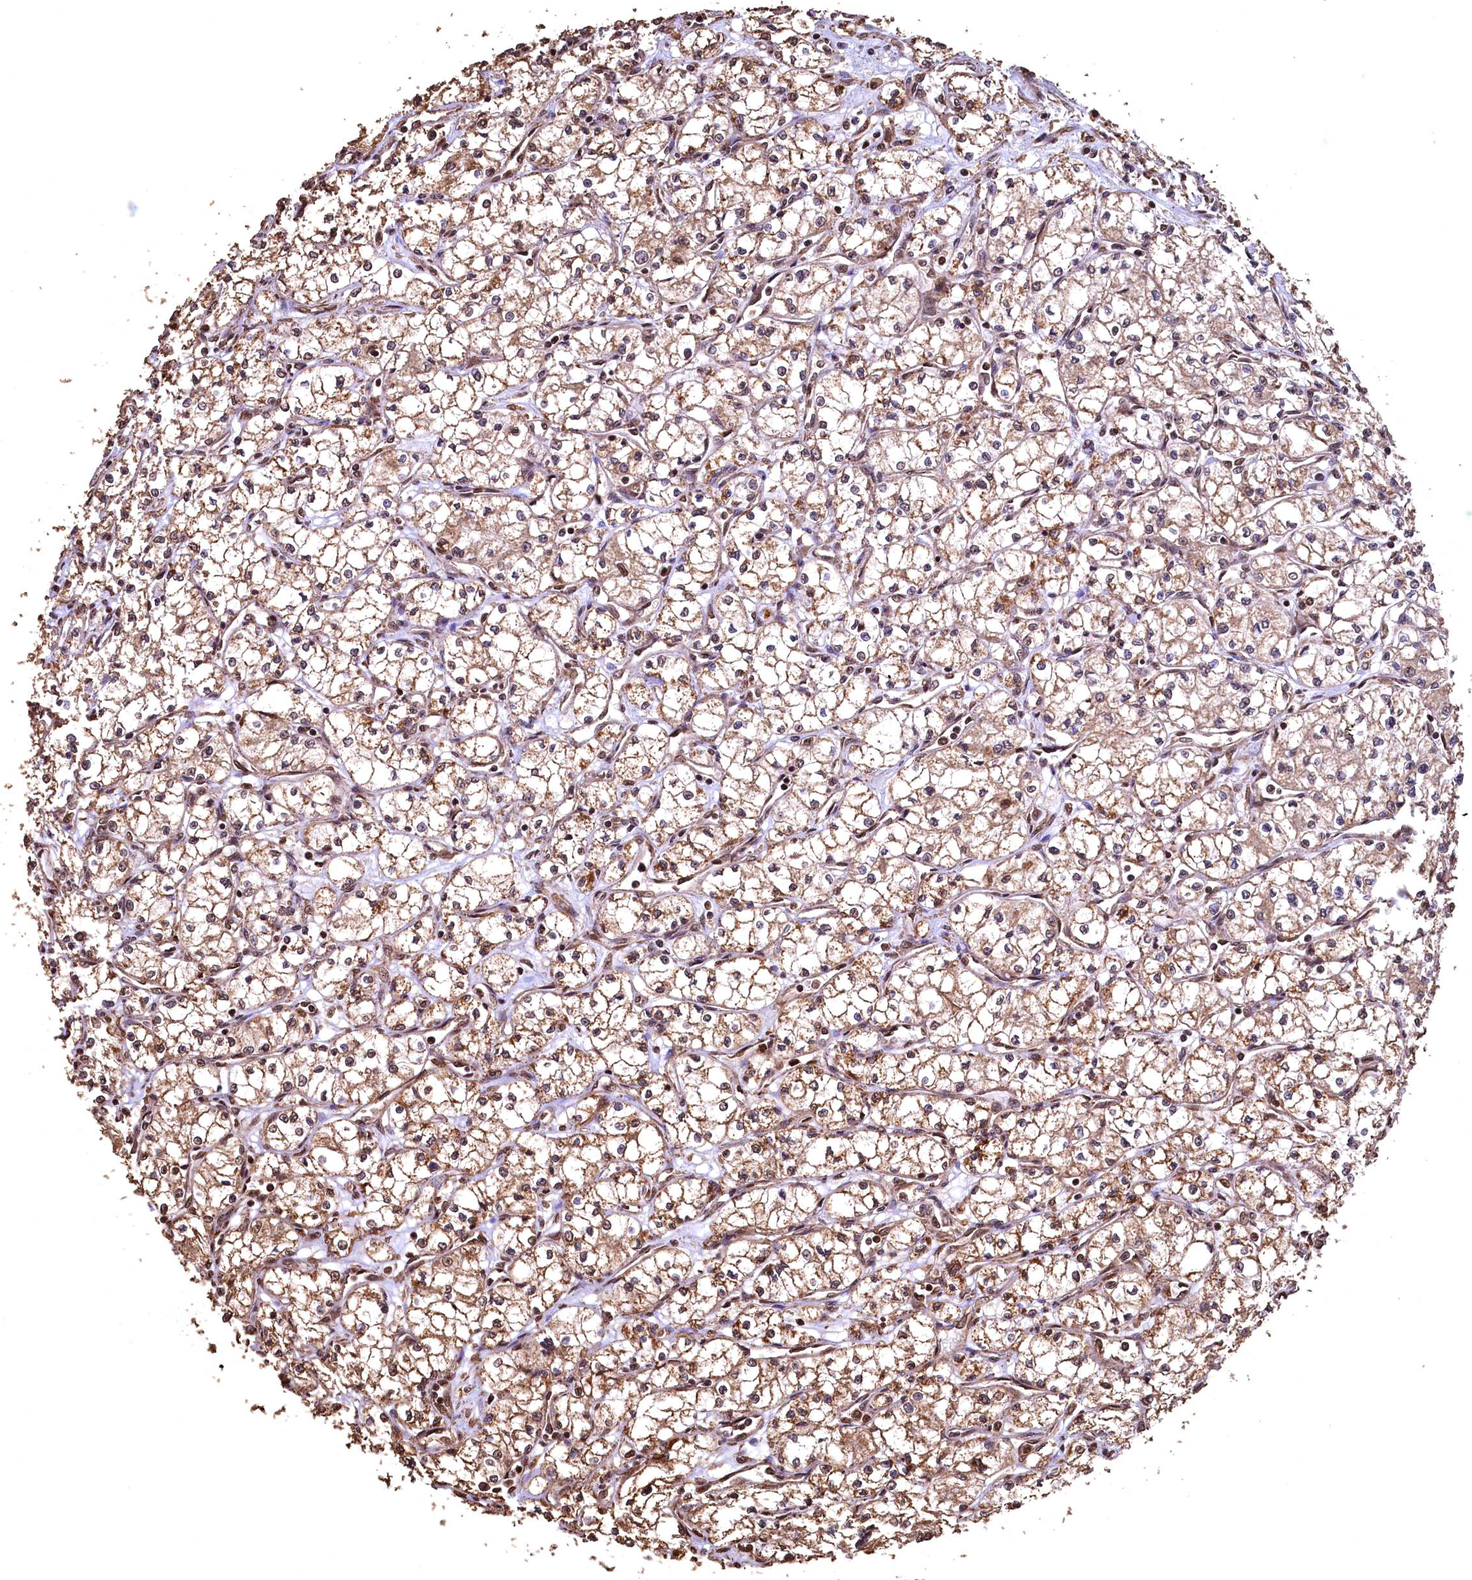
{"staining": {"intensity": "weak", "quantity": ">75%", "location": "cytoplasmic/membranous,nuclear"}, "tissue": "renal cancer", "cell_type": "Tumor cells", "image_type": "cancer", "snomed": [{"axis": "morphology", "description": "Adenocarcinoma, NOS"}, {"axis": "topography", "description": "Kidney"}], "caption": "DAB (3,3'-diaminobenzidine) immunohistochemical staining of human adenocarcinoma (renal) exhibits weak cytoplasmic/membranous and nuclear protein expression in approximately >75% of tumor cells.", "gene": "CEP57L1", "patient": {"sex": "male", "age": 59}}